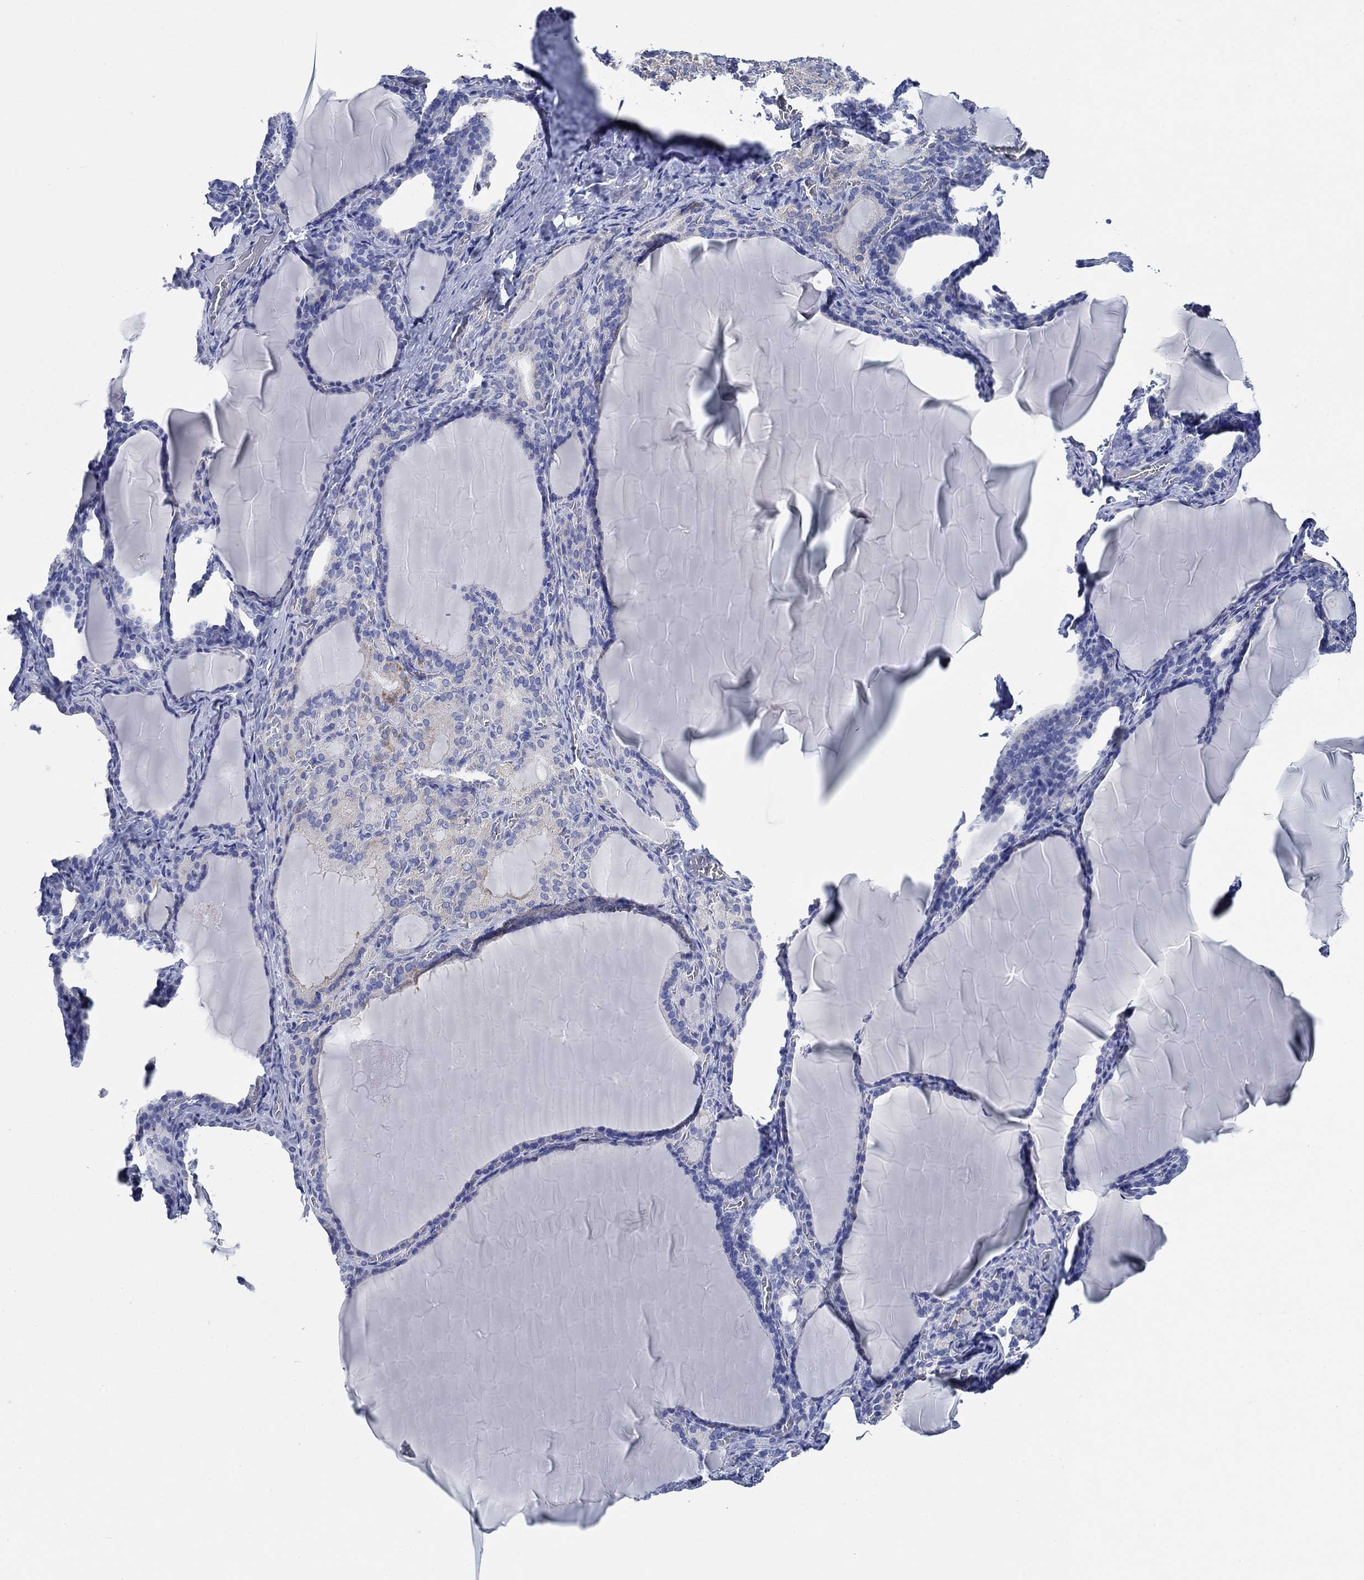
{"staining": {"intensity": "moderate", "quantity": "<25%", "location": "cytoplasmic/membranous"}, "tissue": "thyroid gland", "cell_type": "Glandular cells", "image_type": "normal", "snomed": [{"axis": "morphology", "description": "Normal tissue, NOS"}, {"axis": "morphology", "description": "Hyperplasia, NOS"}, {"axis": "topography", "description": "Thyroid gland"}], "caption": "The photomicrograph demonstrates staining of benign thyroid gland, revealing moderate cytoplasmic/membranous protein positivity (brown color) within glandular cells. Nuclei are stained in blue.", "gene": "ENSG00000251537", "patient": {"sex": "female", "age": 27}}